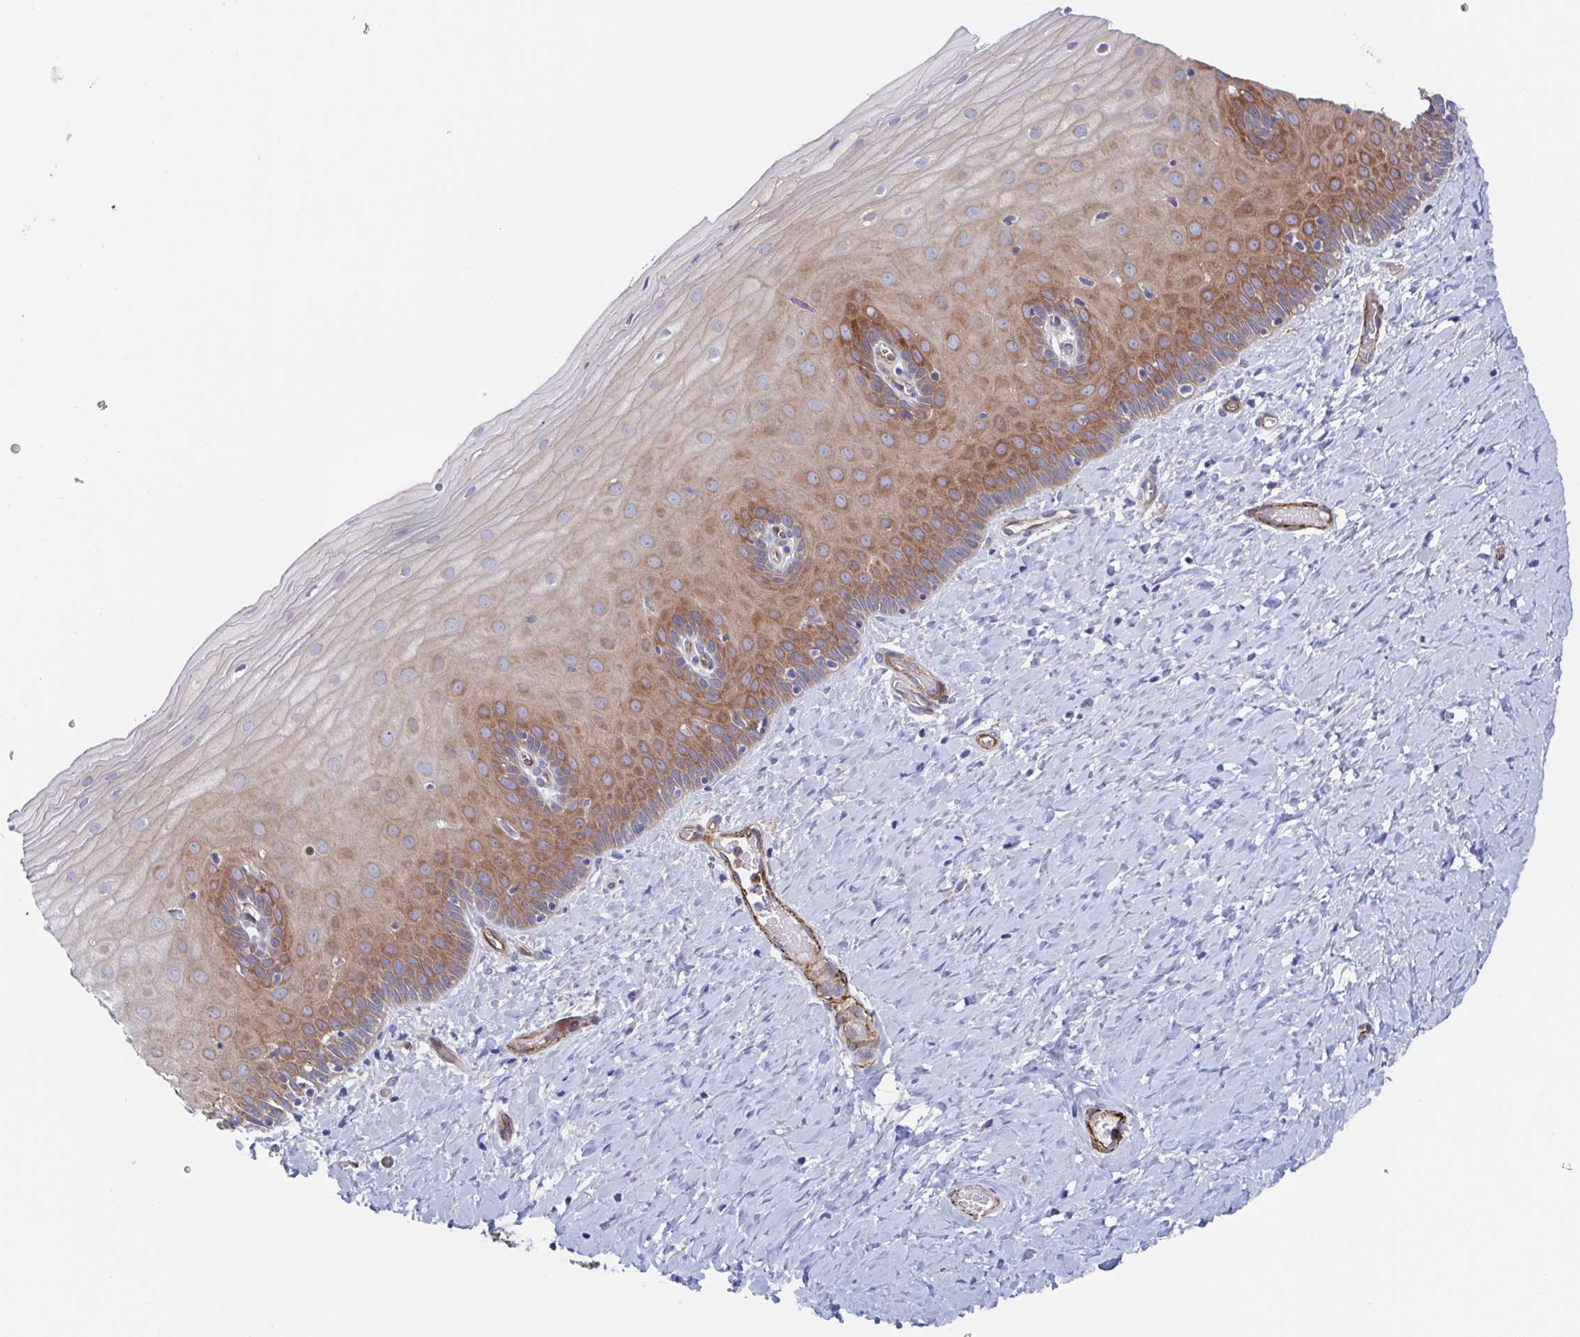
{"staining": {"intensity": "moderate", "quantity": "<25%", "location": "cytoplasmic/membranous"}, "tissue": "cervix", "cell_type": "Glandular cells", "image_type": "normal", "snomed": [{"axis": "morphology", "description": "Normal tissue, NOS"}, {"axis": "topography", "description": "Cervix"}], "caption": "Moderate cytoplasmic/membranous staining is present in about <25% of glandular cells in normal cervix.", "gene": "KLC3", "patient": {"sex": "female", "age": 37}}